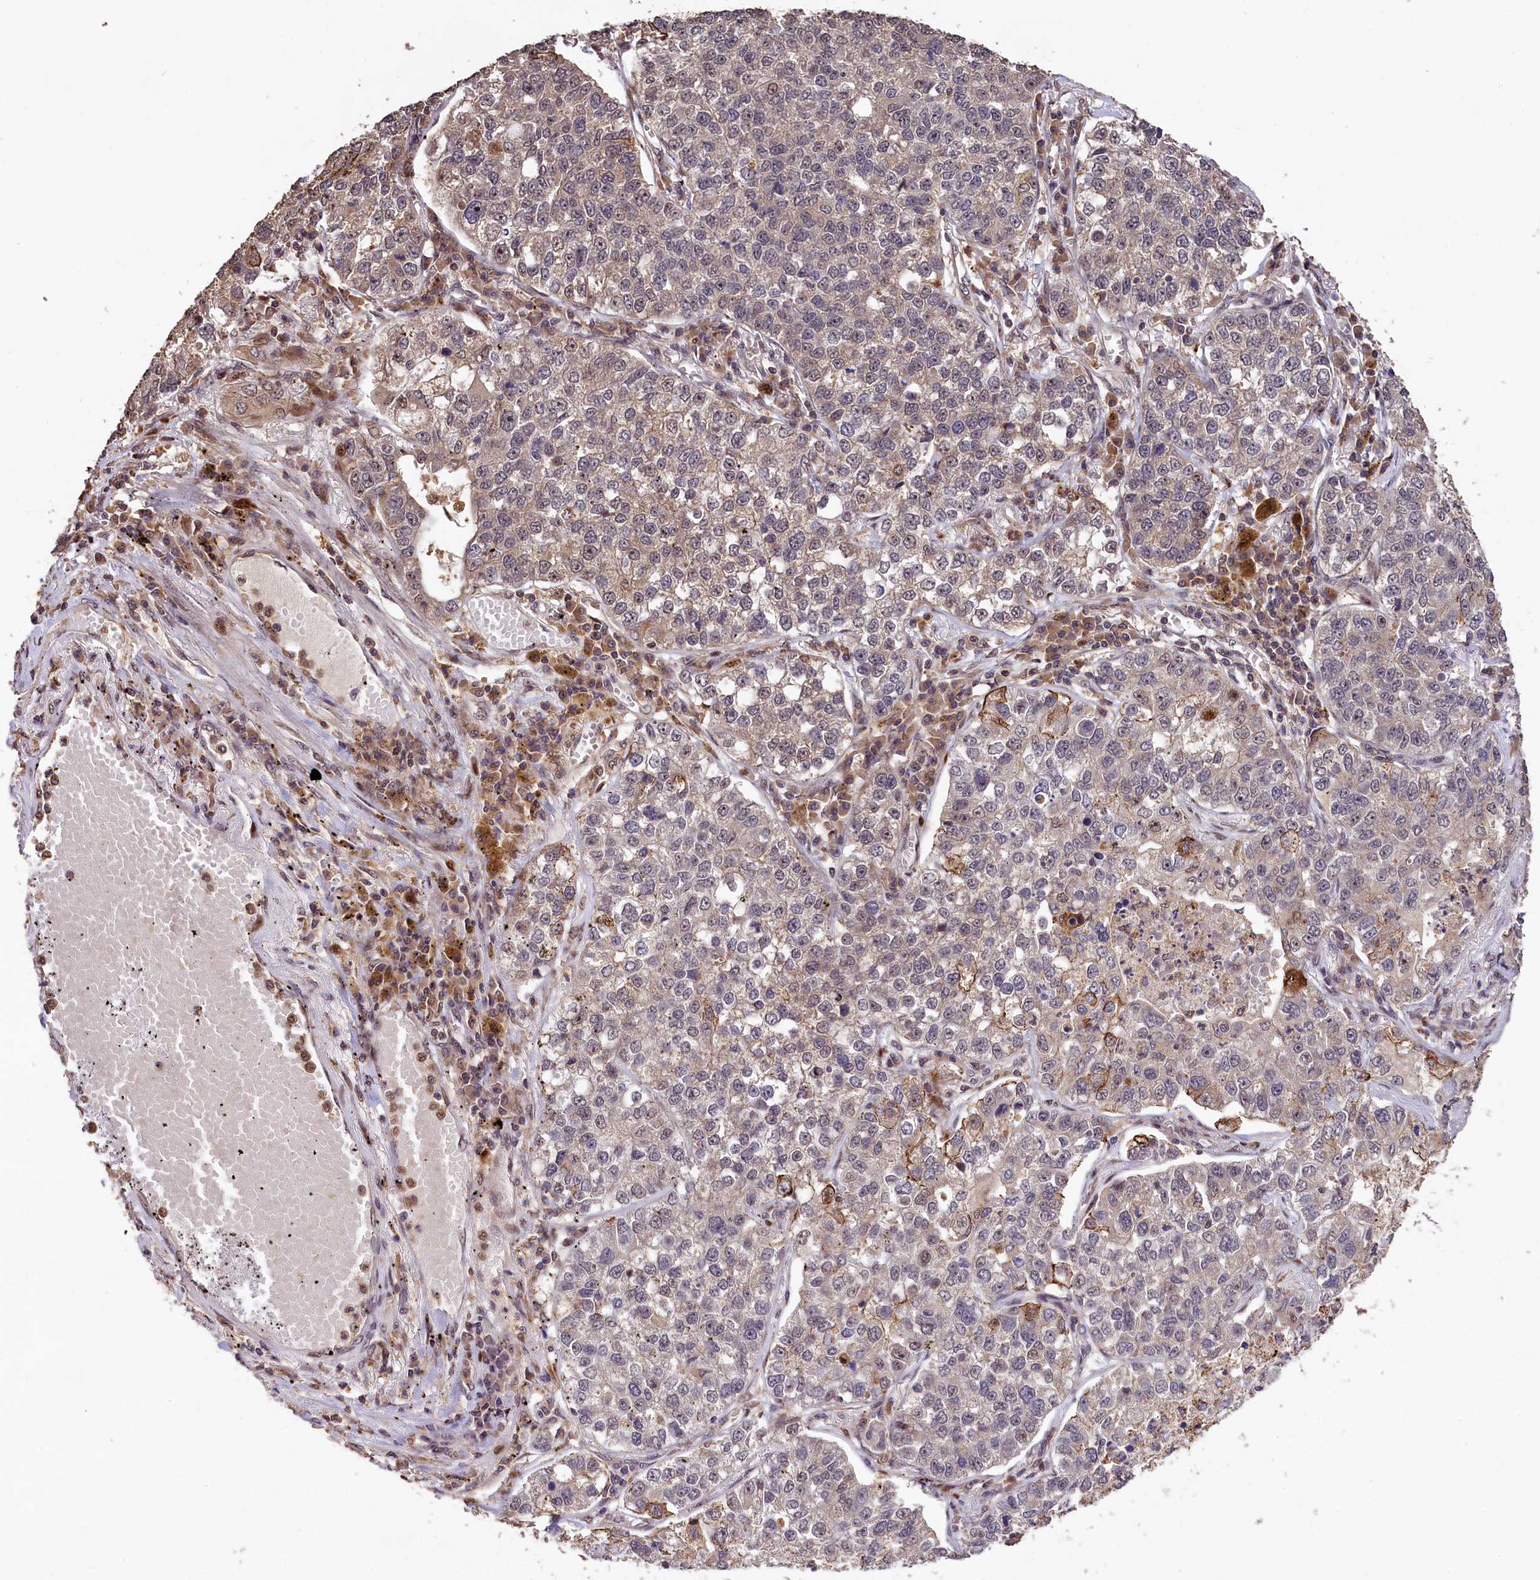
{"staining": {"intensity": "moderate", "quantity": "<25%", "location": "cytoplasmic/membranous"}, "tissue": "lung cancer", "cell_type": "Tumor cells", "image_type": "cancer", "snomed": [{"axis": "morphology", "description": "Adenocarcinoma, NOS"}, {"axis": "topography", "description": "Lung"}], "caption": "Immunohistochemistry staining of lung cancer, which displays low levels of moderate cytoplasmic/membranous expression in approximately <25% of tumor cells indicating moderate cytoplasmic/membranous protein positivity. The staining was performed using DAB (brown) for protein detection and nuclei were counterstained in hematoxylin (blue).", "gene": "PHAF1", "patient": {"sex": "male", "age": 49}}